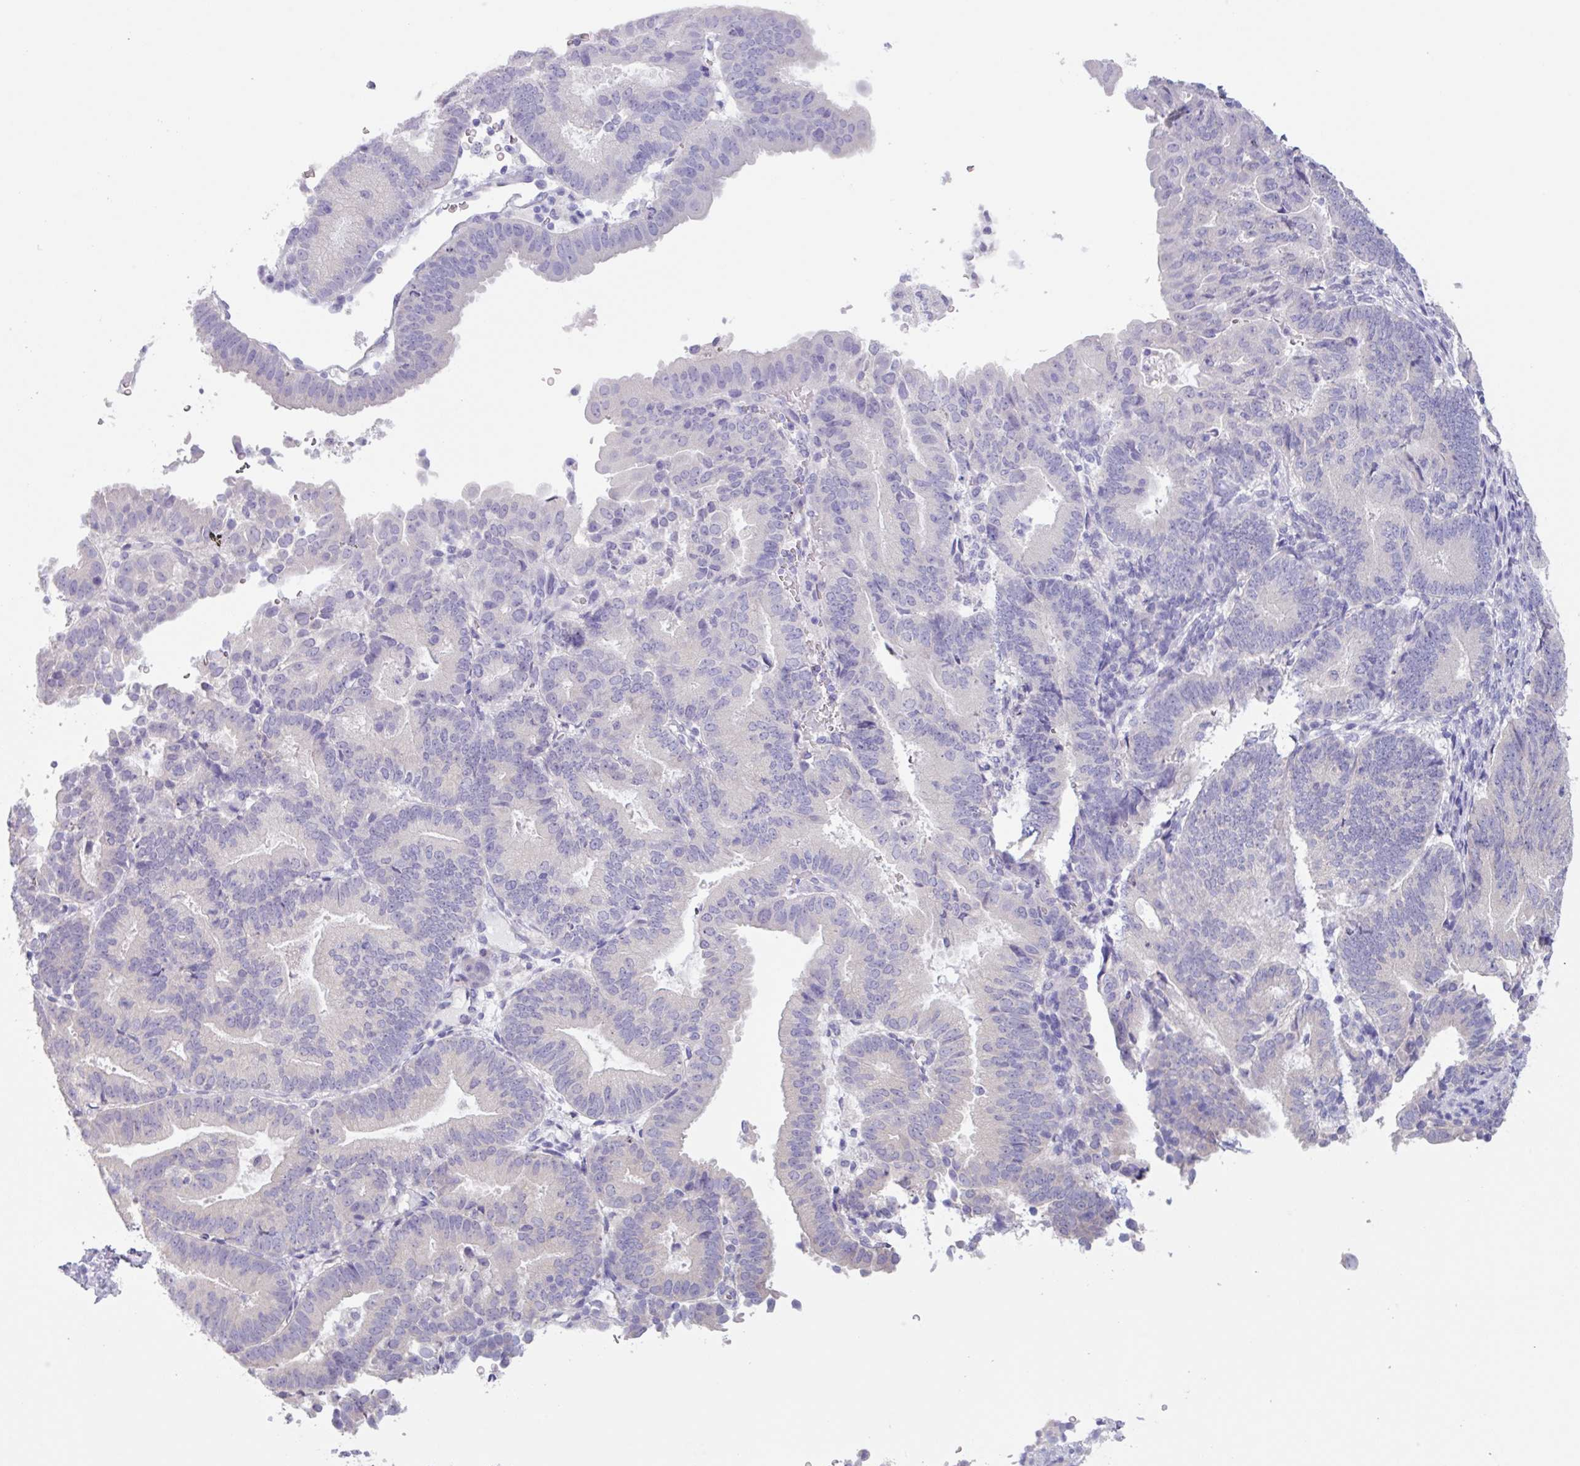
{"staining": {"intensity": "negative", "quantity": "none", "location": "none"}, "tissue": "endometrial cancer", "cell_type": "Tumor cells", "image_type": "cancer", "snomed": [{"axis": "morphology", "description": "Adenocarcinoma, NOS"}, {"axis": "topography", "description": "Endometrium"}], "caption": "High magnification brightfield microscopy of adenocarcinoma (endometrial) stained with DAB (brown) and counterstained with hematoxylin (blue): tumor cells show no significant positivity.", "gene": "C20orf27", "patient": {"sex": "female", "age": 70}}